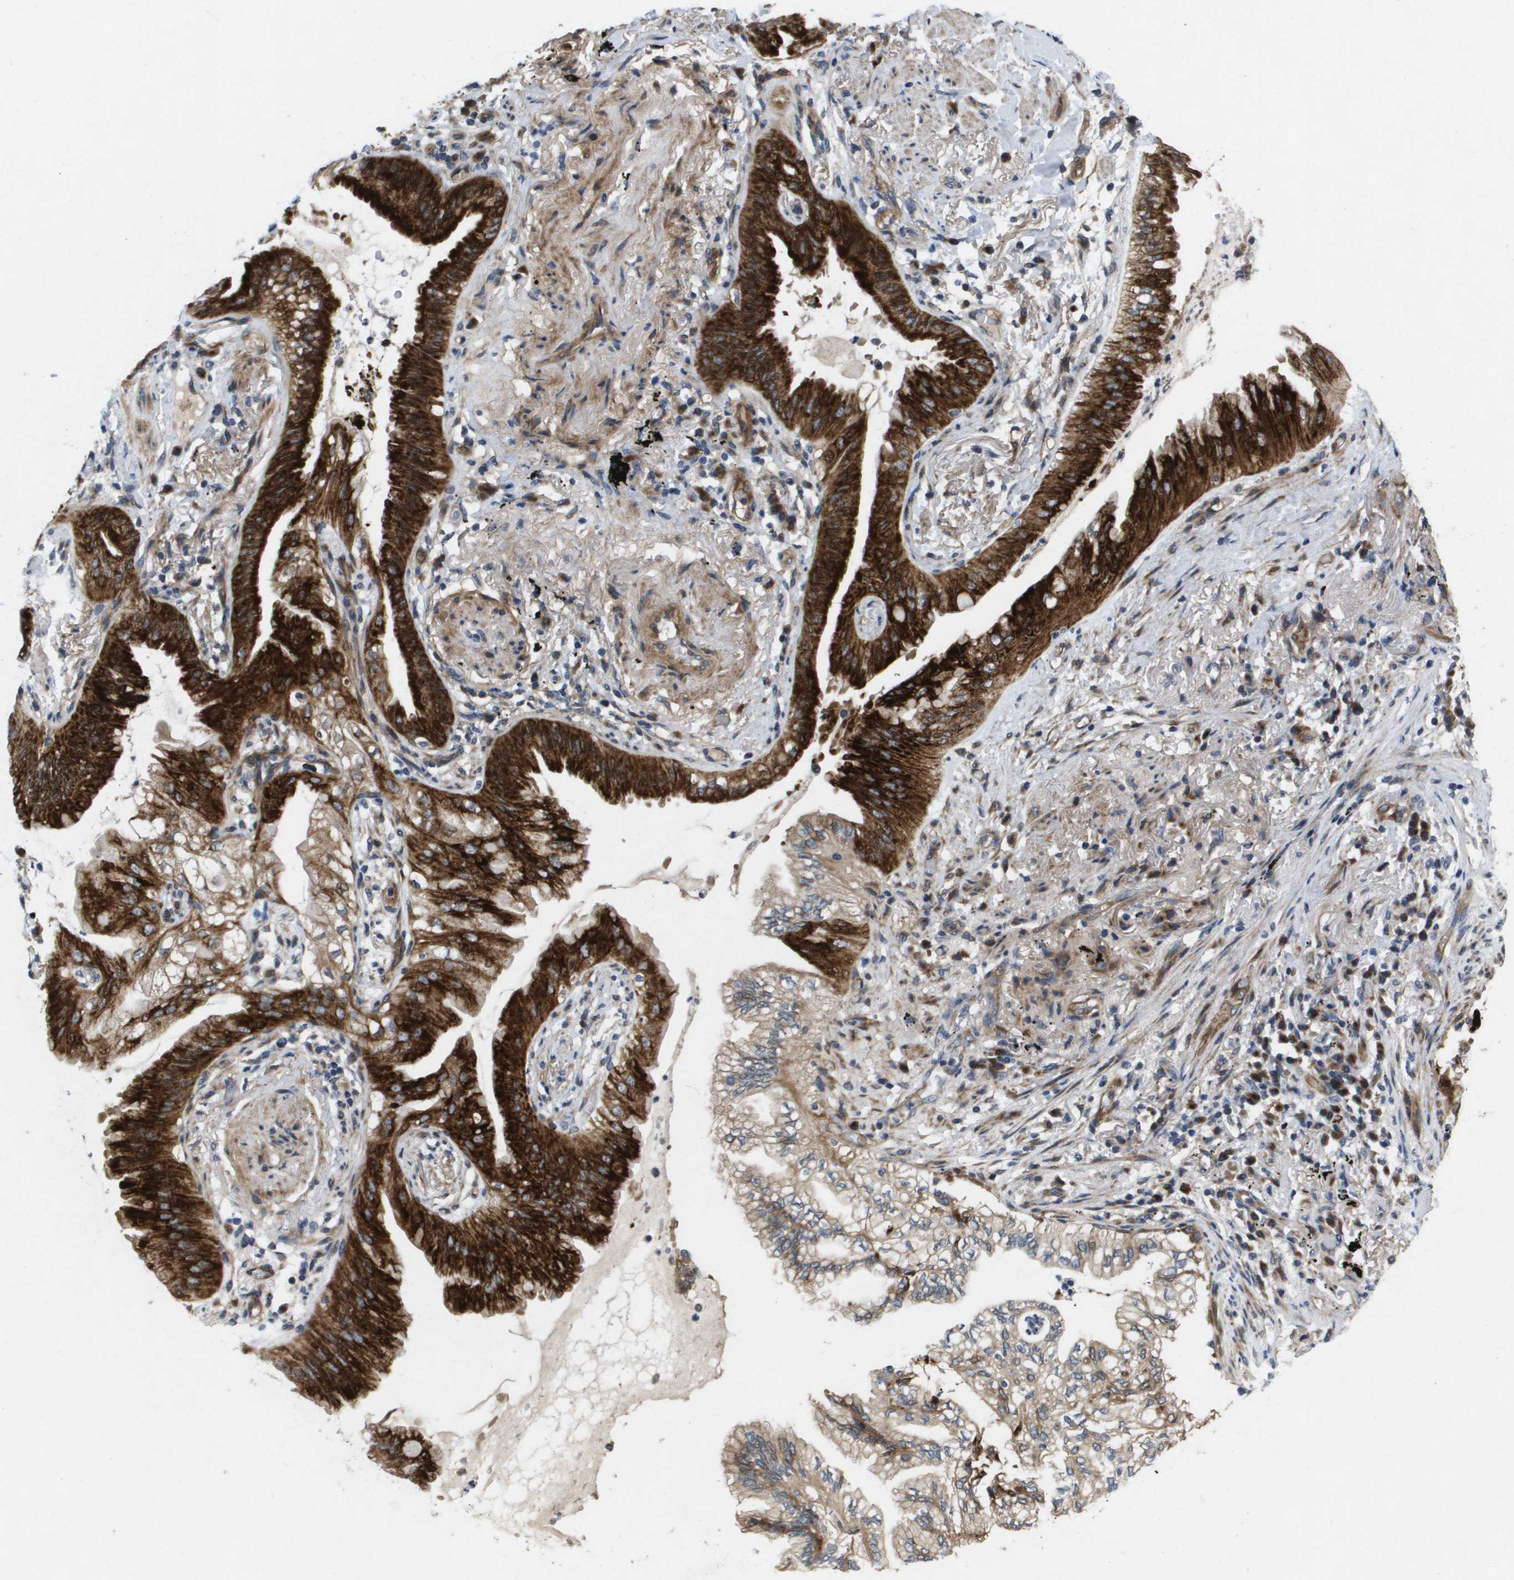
{"staining": {"intensity": "strong", "quantity": ">75%", "location": "cytoplasmic/membranous"}, "tissue": "lung cancer", "cell_type": "Tumor cells", "image_type": "cancer", "snomed": [{"axis": "morphology", "description": "Normal tissue, NOS"}, {"axis": "morphology", "description": "Adenocarcinoma, NOS"}, {"axis": "topography", "description": "Bronchus"}, {"axis": "topography", "description": "Lung"}], "caption": "A brown stain highlights strong cytoplasmic/membranous expression of a protein in lung adenocarcinoma tumor cells. (DAB IHC, brown staining for protein, blue staining for nuclei).", "gene": "ENTPD2", "patient": {"sex": "female", "age": 70}}